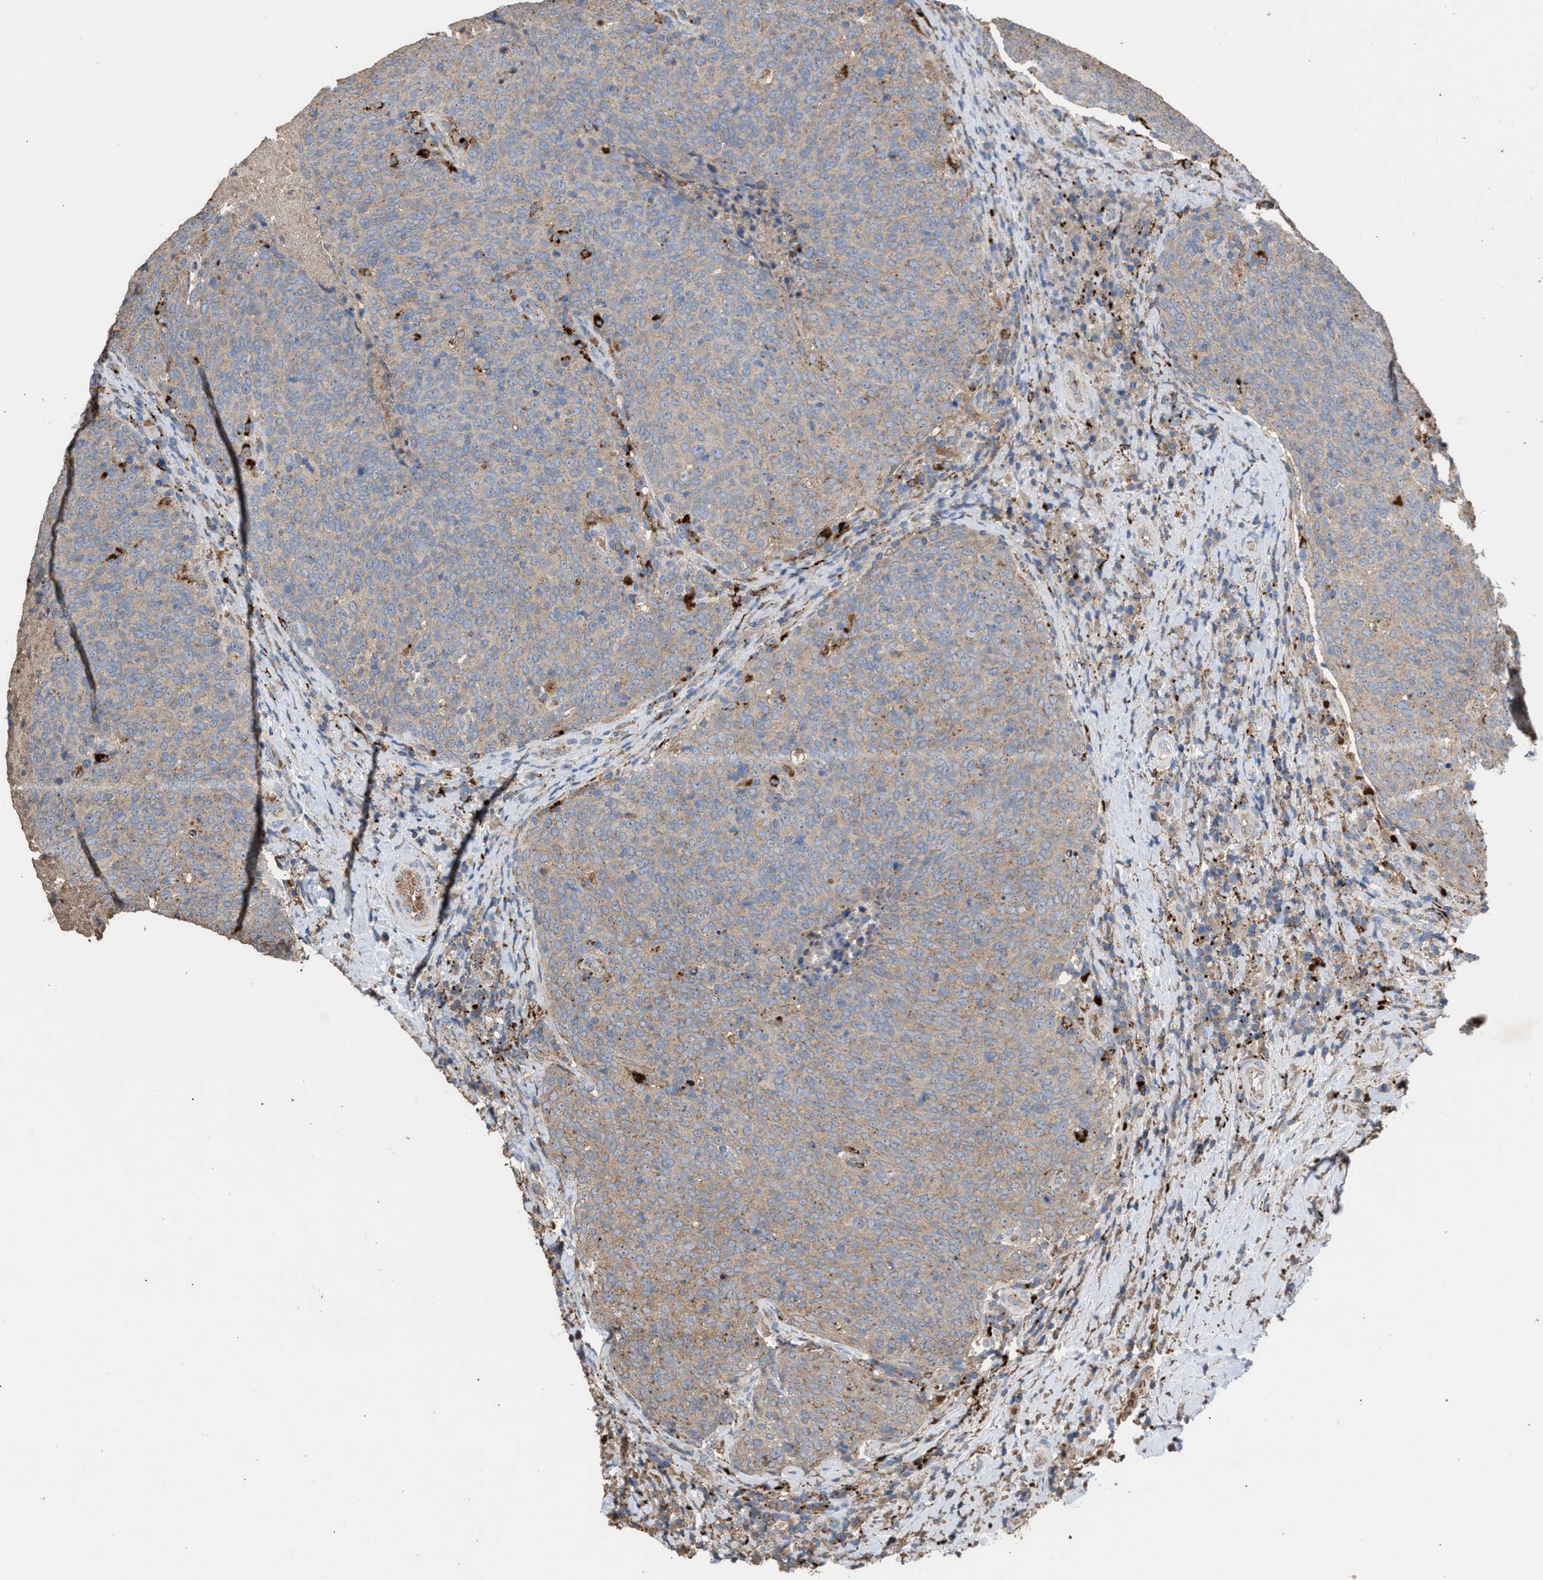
{"staining": {"intensity": "weak", "quantity": "25%-75%", "location": "cytoplasmic/membranous"}, "tissue": "head and neck cancer", "cell_type": "Tumor cells", "image_type": "cancer", "snomed": [{"axis": "morphology", "description": "Squamous cell carcinoma, NOS"}, {"axis": "morphology", "description": "Squamous cell carcinoma, metastatic, NOS"}, {"axis": "topography", "description": "Lymph node"}, {"axis": "topography", "description": "Head-Neck"}], "caption": "About 25%-75% of tumor cells in human head and neck cancer (squamous cell carcinoma) exhibit weak cytoplasmic/membranous protein expression as visualized by brown immunohistochemical staining.", "gene": "ELMO3", "patient": {"sex": "male", "age": 62}}